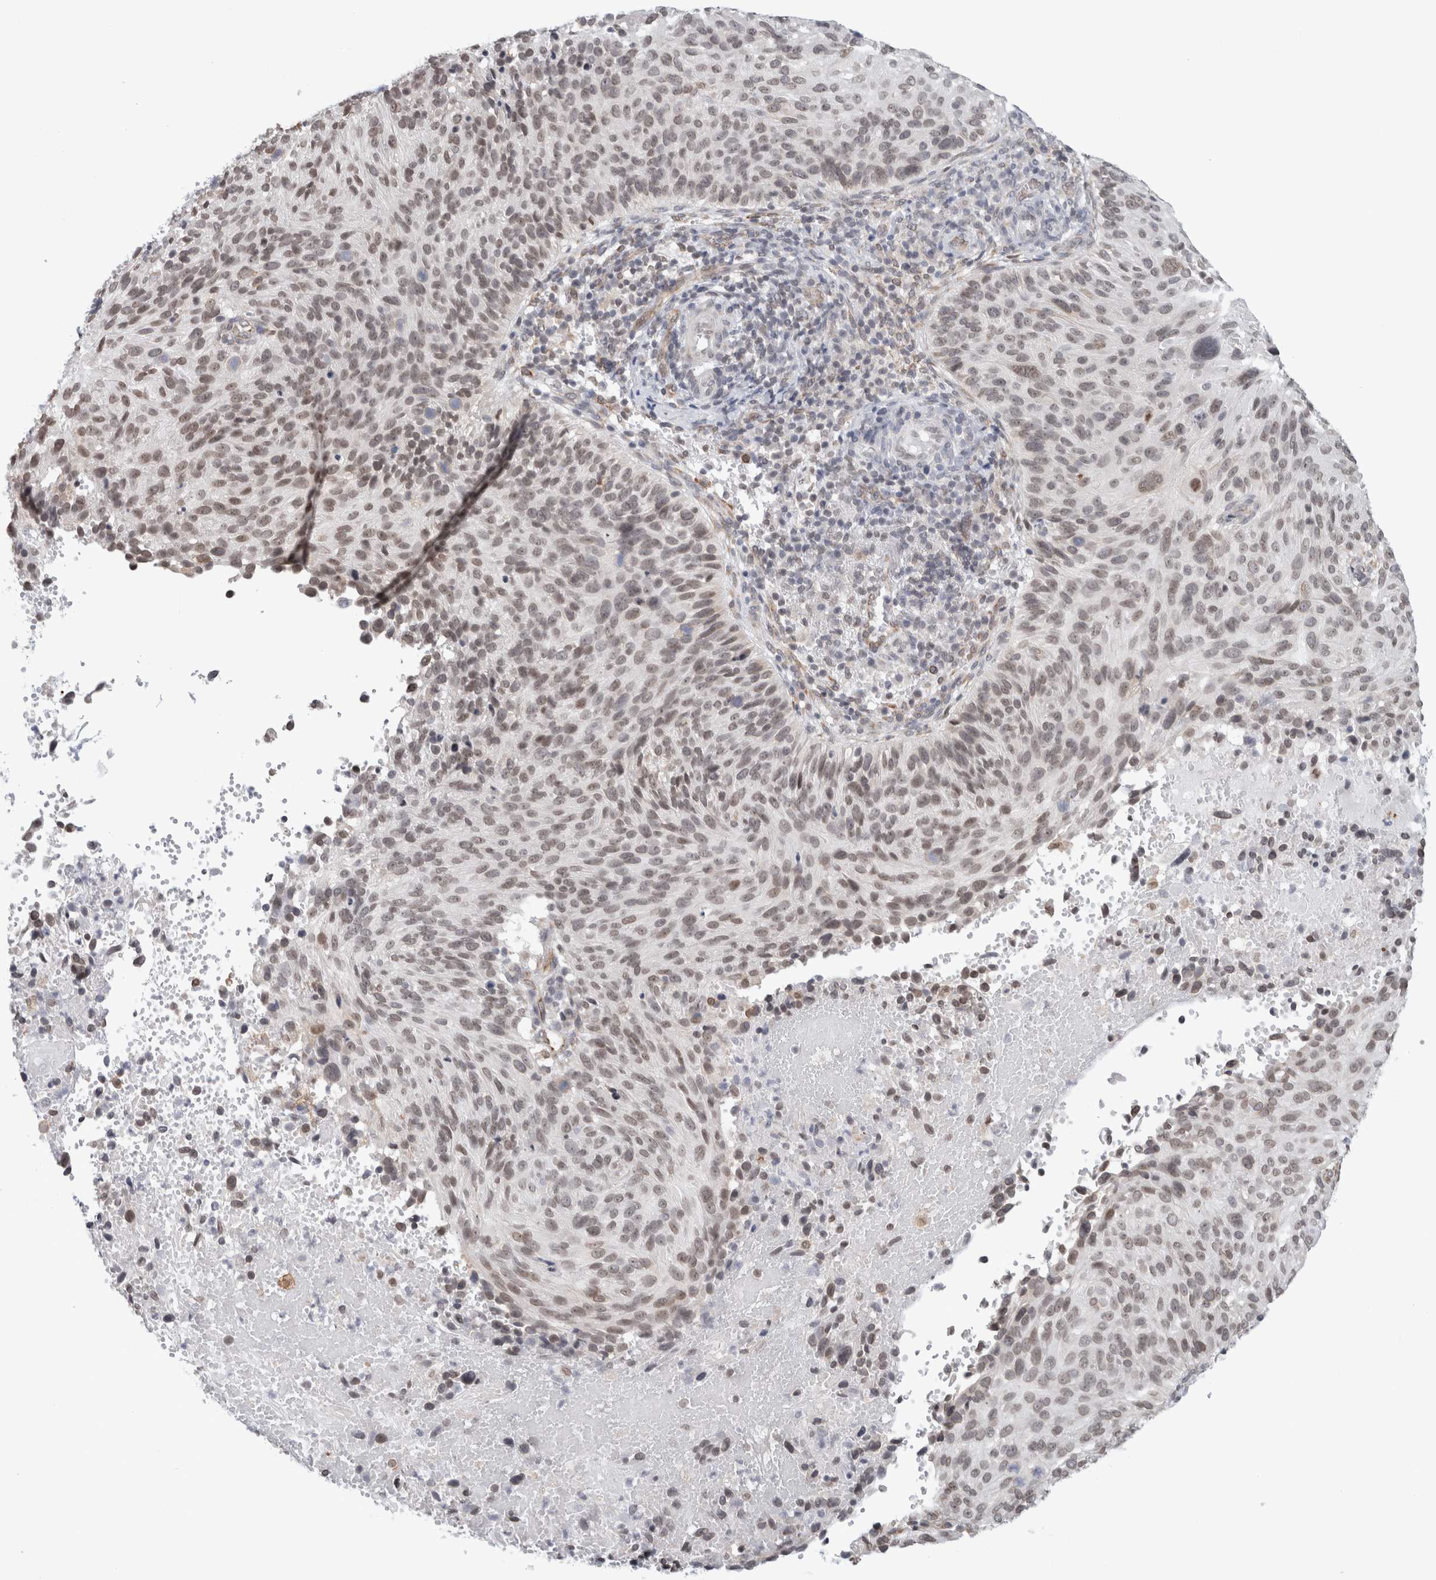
{"staining": {"intensity": "weak", "quantity": ">75%", "location": "nuclear"}, "tissue": "cervical cancer", "cell_type": "Tumor cells", "image_type": "cancer", "snomed": [{"axis": "morphology", "description": "Squamous cell carcinoma, NOS"}, {"axis": "topography", "description": "Cervix"}], "caption": "This histopathology image shows immunohistochemistry staining of cervical cancer (squamous cell carcinoma), with low weak nuclear staining in about >75% of tumor cells.", "gene": "RBMX2", "patient": {"sex": "female", "age": 74}}